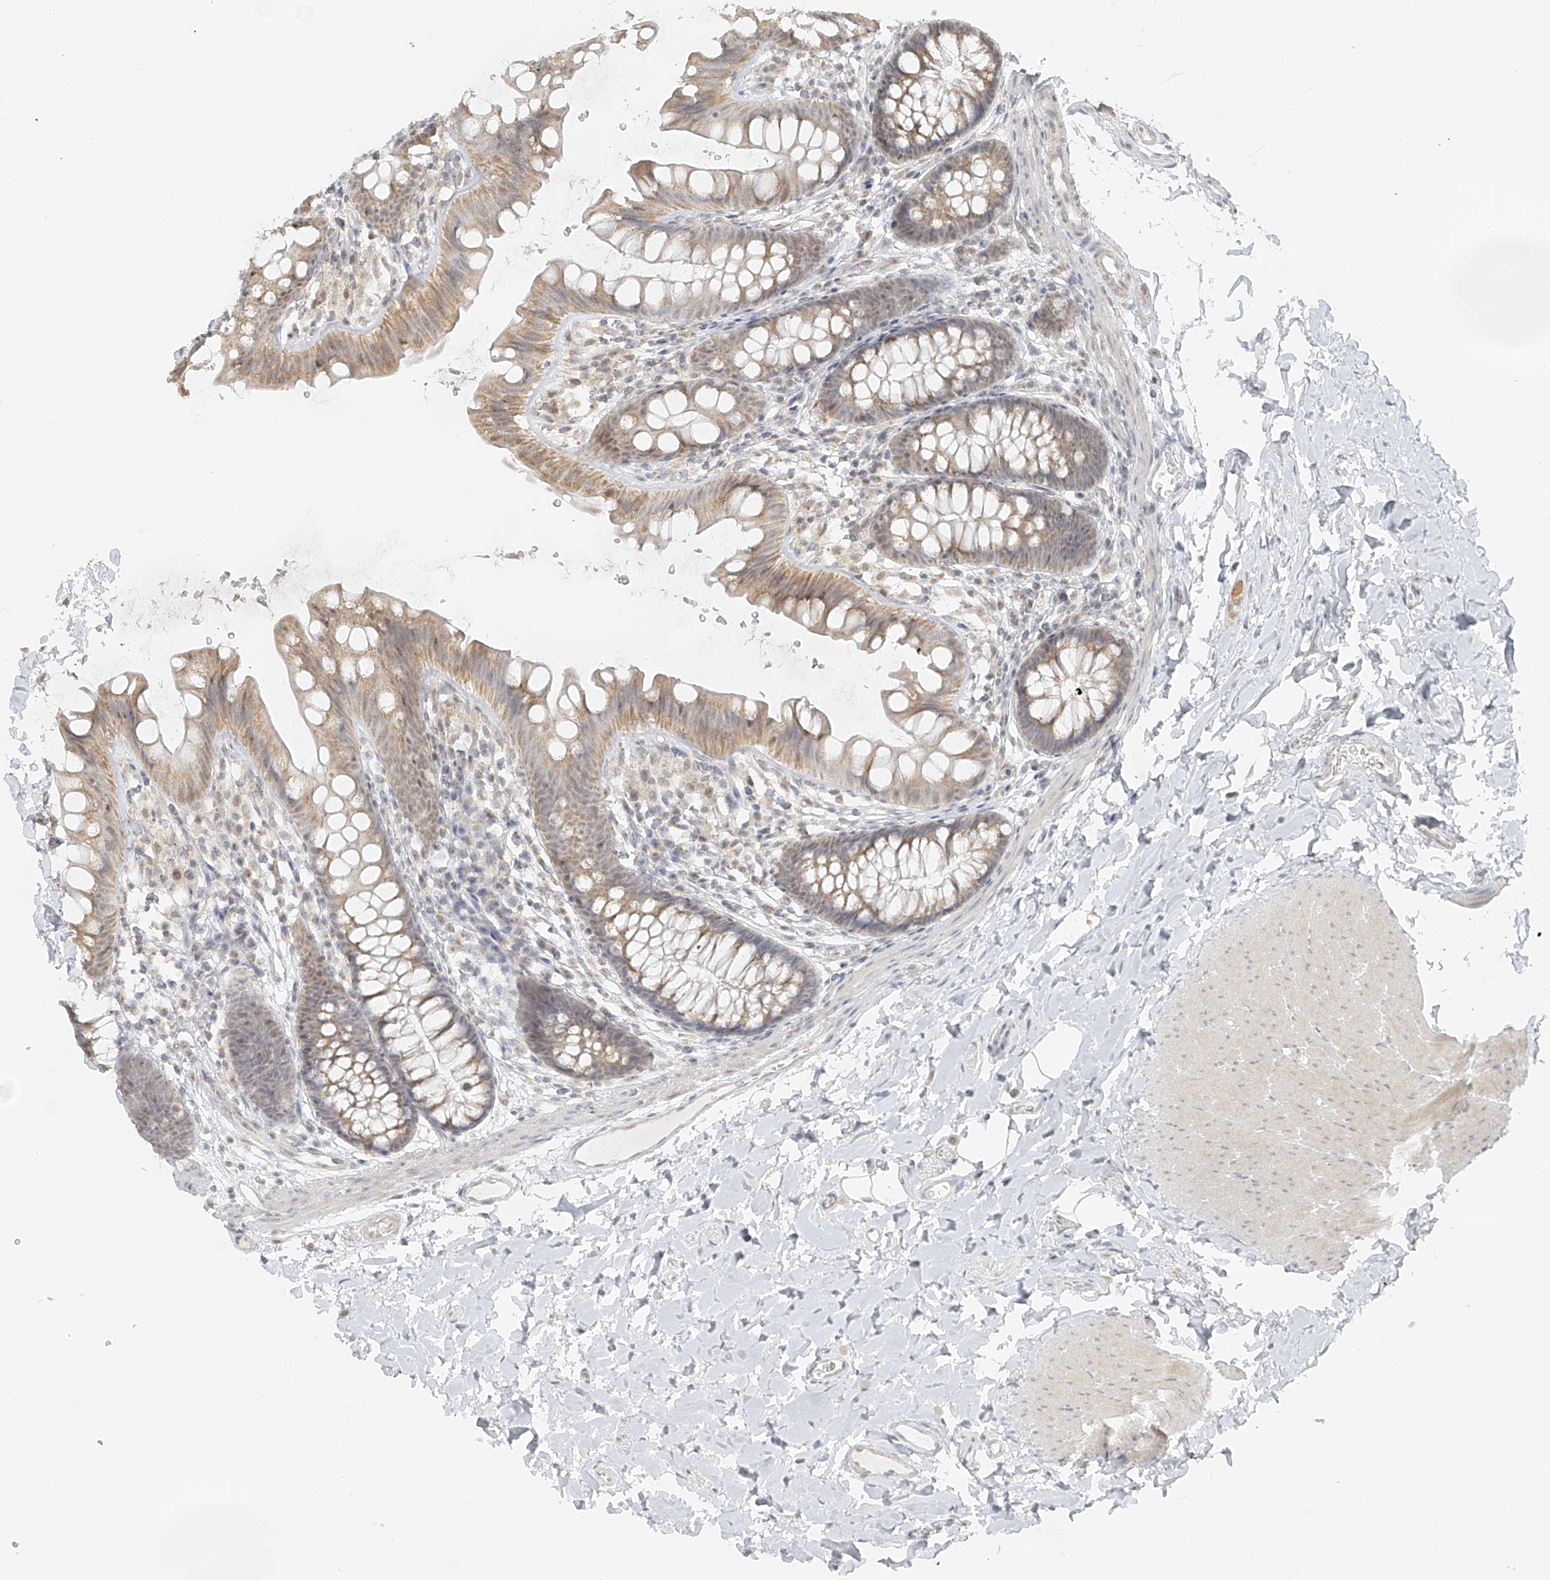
{"staining": {"intensity": "negative", "quantity": "none", "location": "none"}, "tissue": "colon", "cell_type": "Endothelial cells", "image_type": "normal", "snomed": [{"axis": "morphology", "description": "Normal tissue, NOS"}, {"axis": "topography", "description": "Colon"}], "caption": "This is an IHC image of normal human colon. There is no expression in endothelial cells.", "gene": "DYRK1B", "patient": {"sex": "female", "age": 62}}